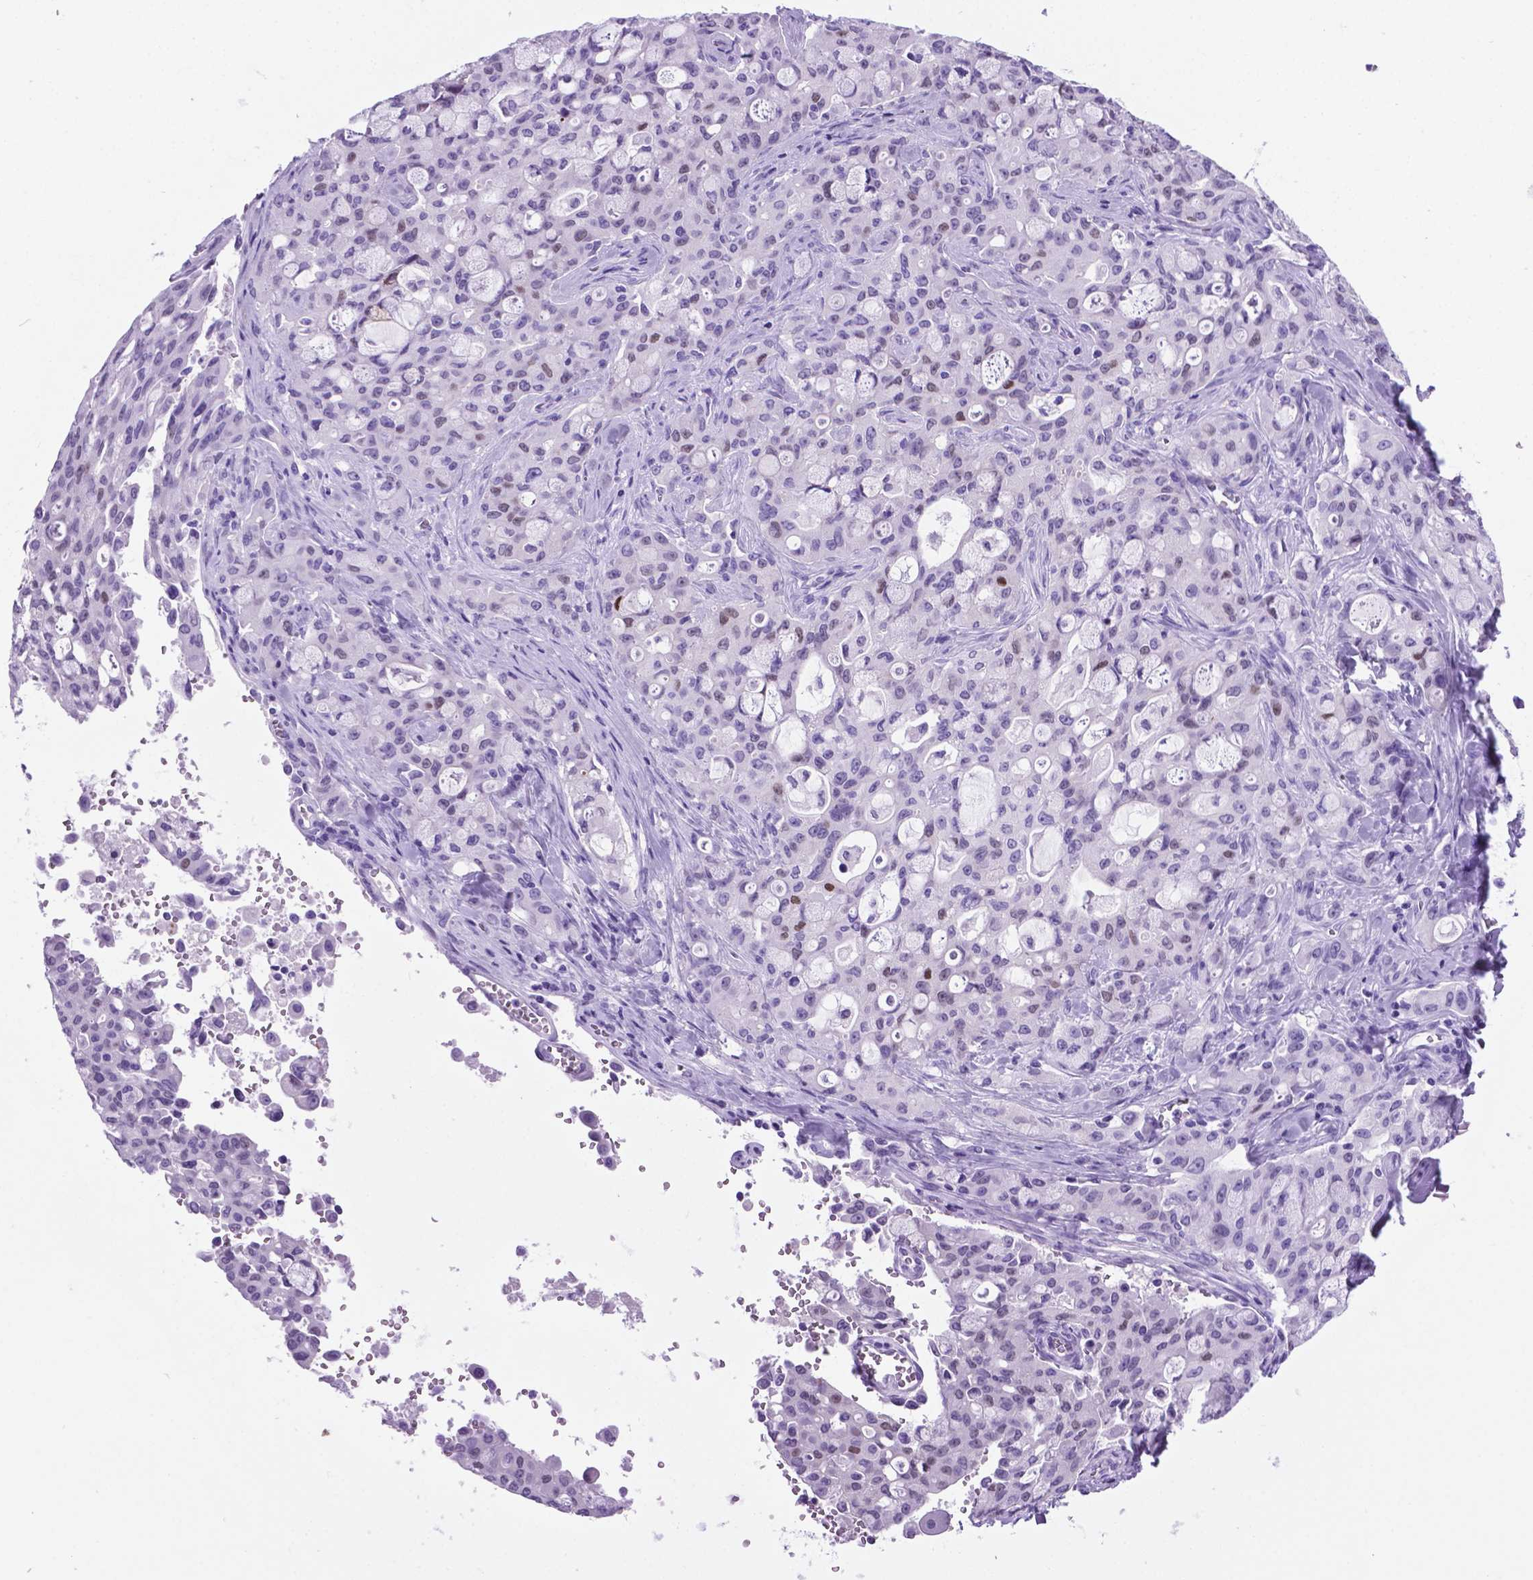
{"staining": {"intensity": "weak", "quantity": "<25%", "location": "nuclear"}, "tissue": "lung cancer", "cell_type": "Tumor cells", "image_type": "cancer", "snomed": [{"axis": "morphology", "description": "Adenocarcinoma, NOS"}, {"axis": "topography", "description": "Lung"}], "caption": "Human lung cancer (adenocarcinoma) stained for a protein using immunohistochemistry (IHC) shows no expression in tumor cells.", "gene": "C17orf107", "patient": {"sex": "female", "age": 44}}